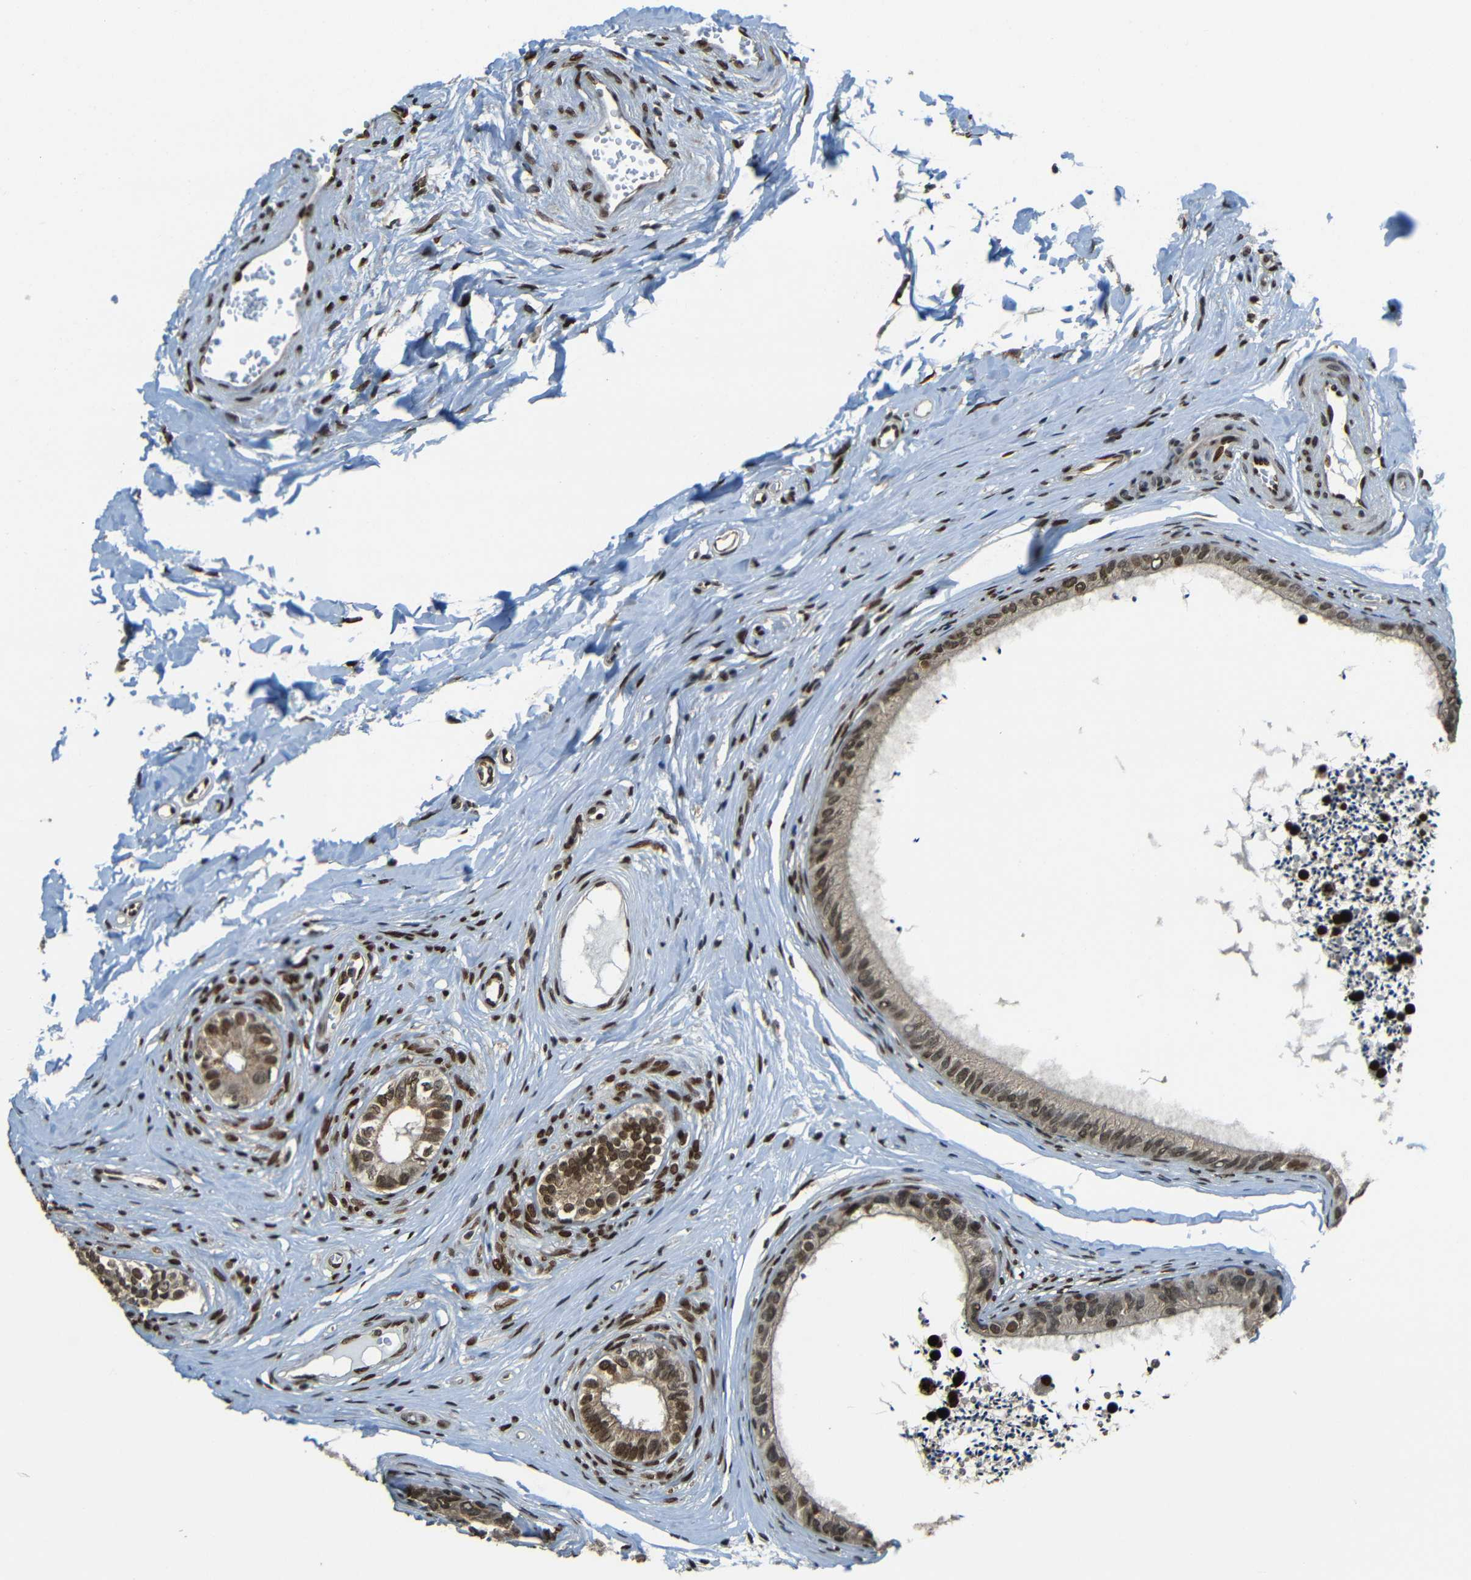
{"staining": {"intensity": "moderate", "quantity": ">75%", "location": "cytoplasmic/membranous,nuclear"}, "tissue": "epididymis", "cell_type": "Glandular cells", "image_type": "normal", "snomed": [{"axis": "morphology", "description": "Normal tissue, NOS"}, {"axis": "topography", "description": "Epididymis"}], "caption": "Protein expression analysis of benign human epididymis reveals moderate cytoplasmic/membranous,nuclear staining in approximately >75% of glandular cells. The staining is performed using DAB brown chromogen to label protein expression. The nuclei are counter-stained blue using hematoxylin.", "gene": "PSIP1", "patient": {"sex": "male", "age": 56}}